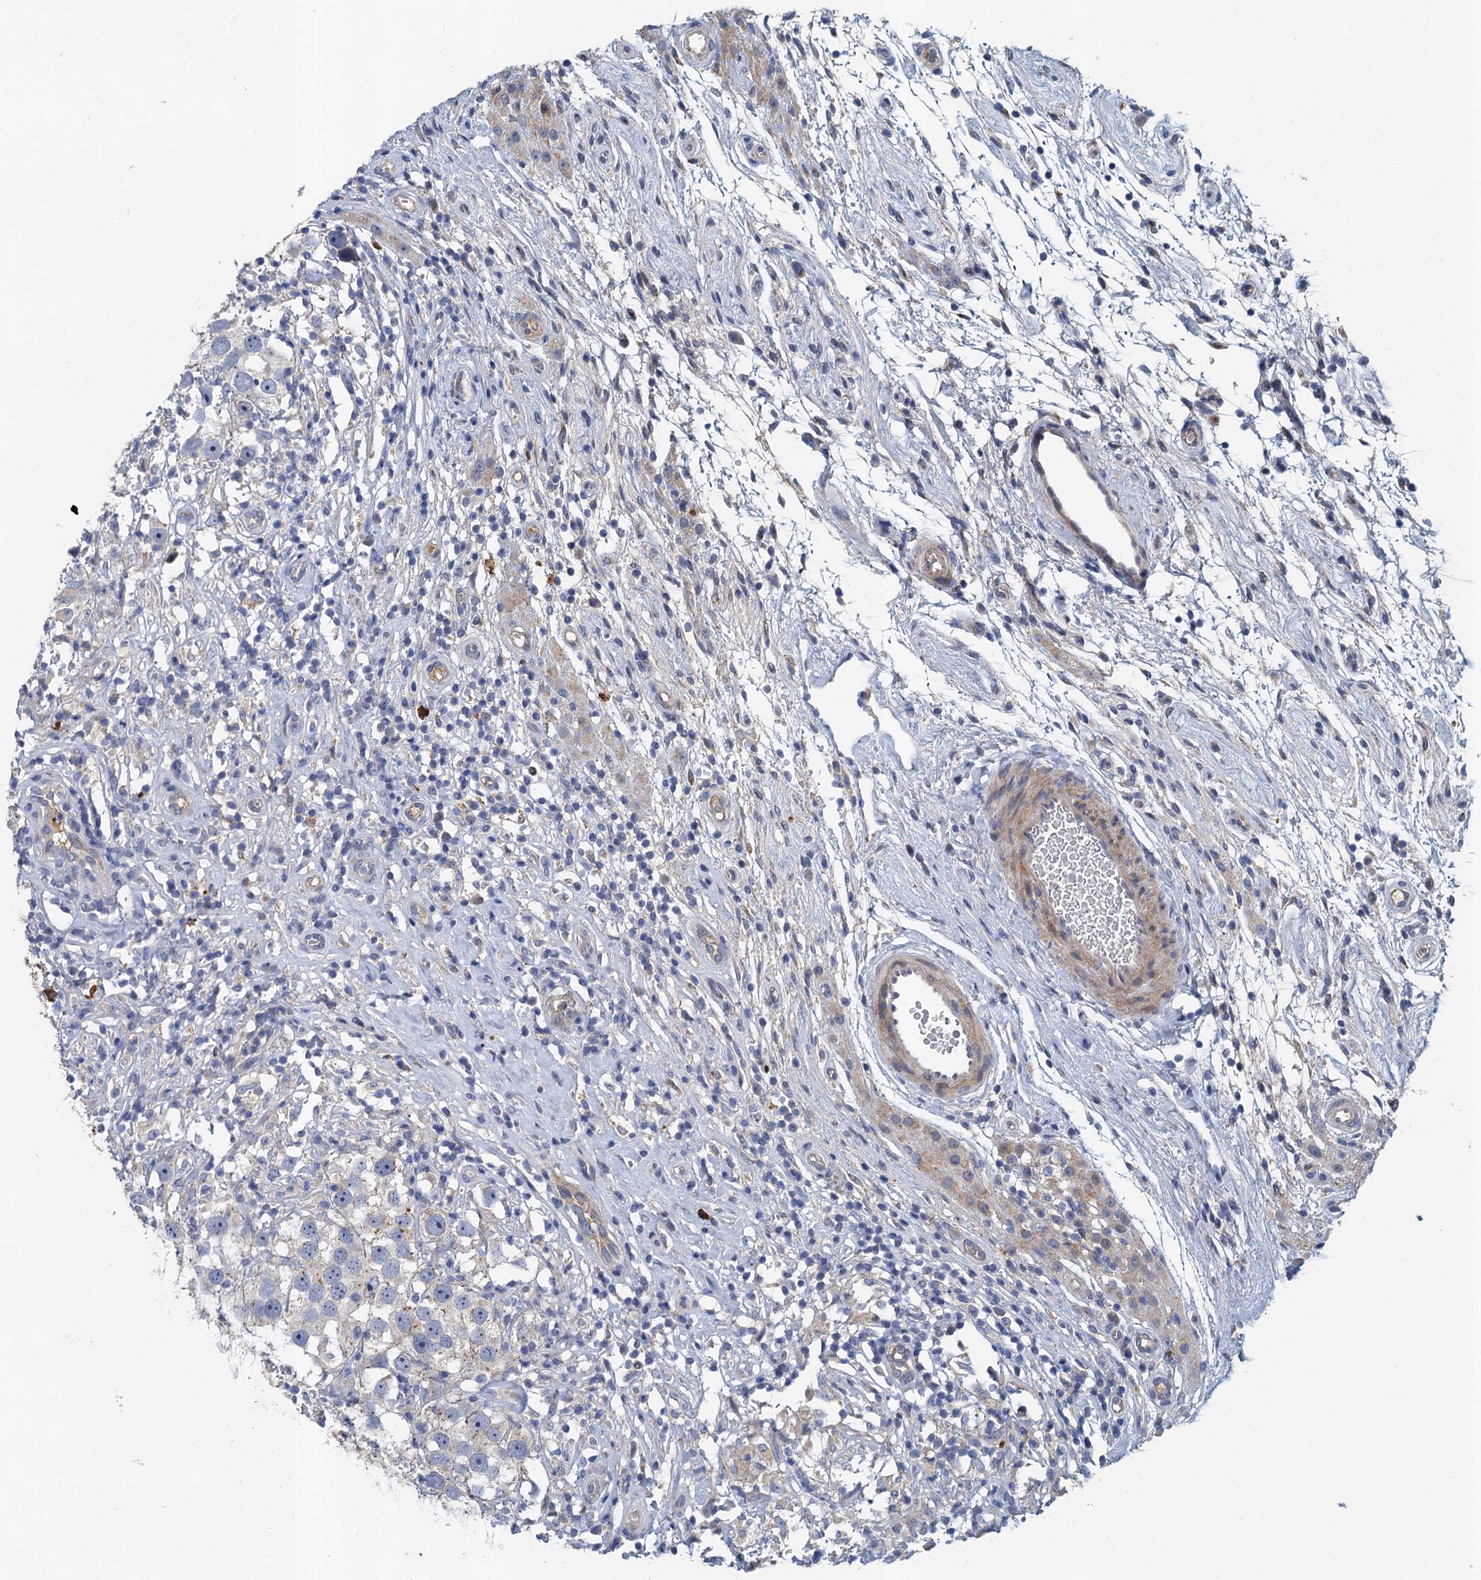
{"staining": {"intensity": "negative", "quantity": "none", "location": "none"}, "tissue": "testis cancer", "cell_type": "Tumor cells", "image_type": "cancer", "snomed": [{"axis": "morphology", "description": "Seminoma, NOS"}, {"axis": "topography", "description": "Testis"}], "caption": "An image of seminoma (testis) stained for a protein exhibits no brown staining in tumor cells. The staining was performed using DAB (3,3'-diaminobenzidine) to visualize the protein expression in brown, while the nuclei were stained in blue with hematoxylin (Magnification: 20x).", "gene": "TPCN1", "patient": {"sex": "male", "age": 49}}